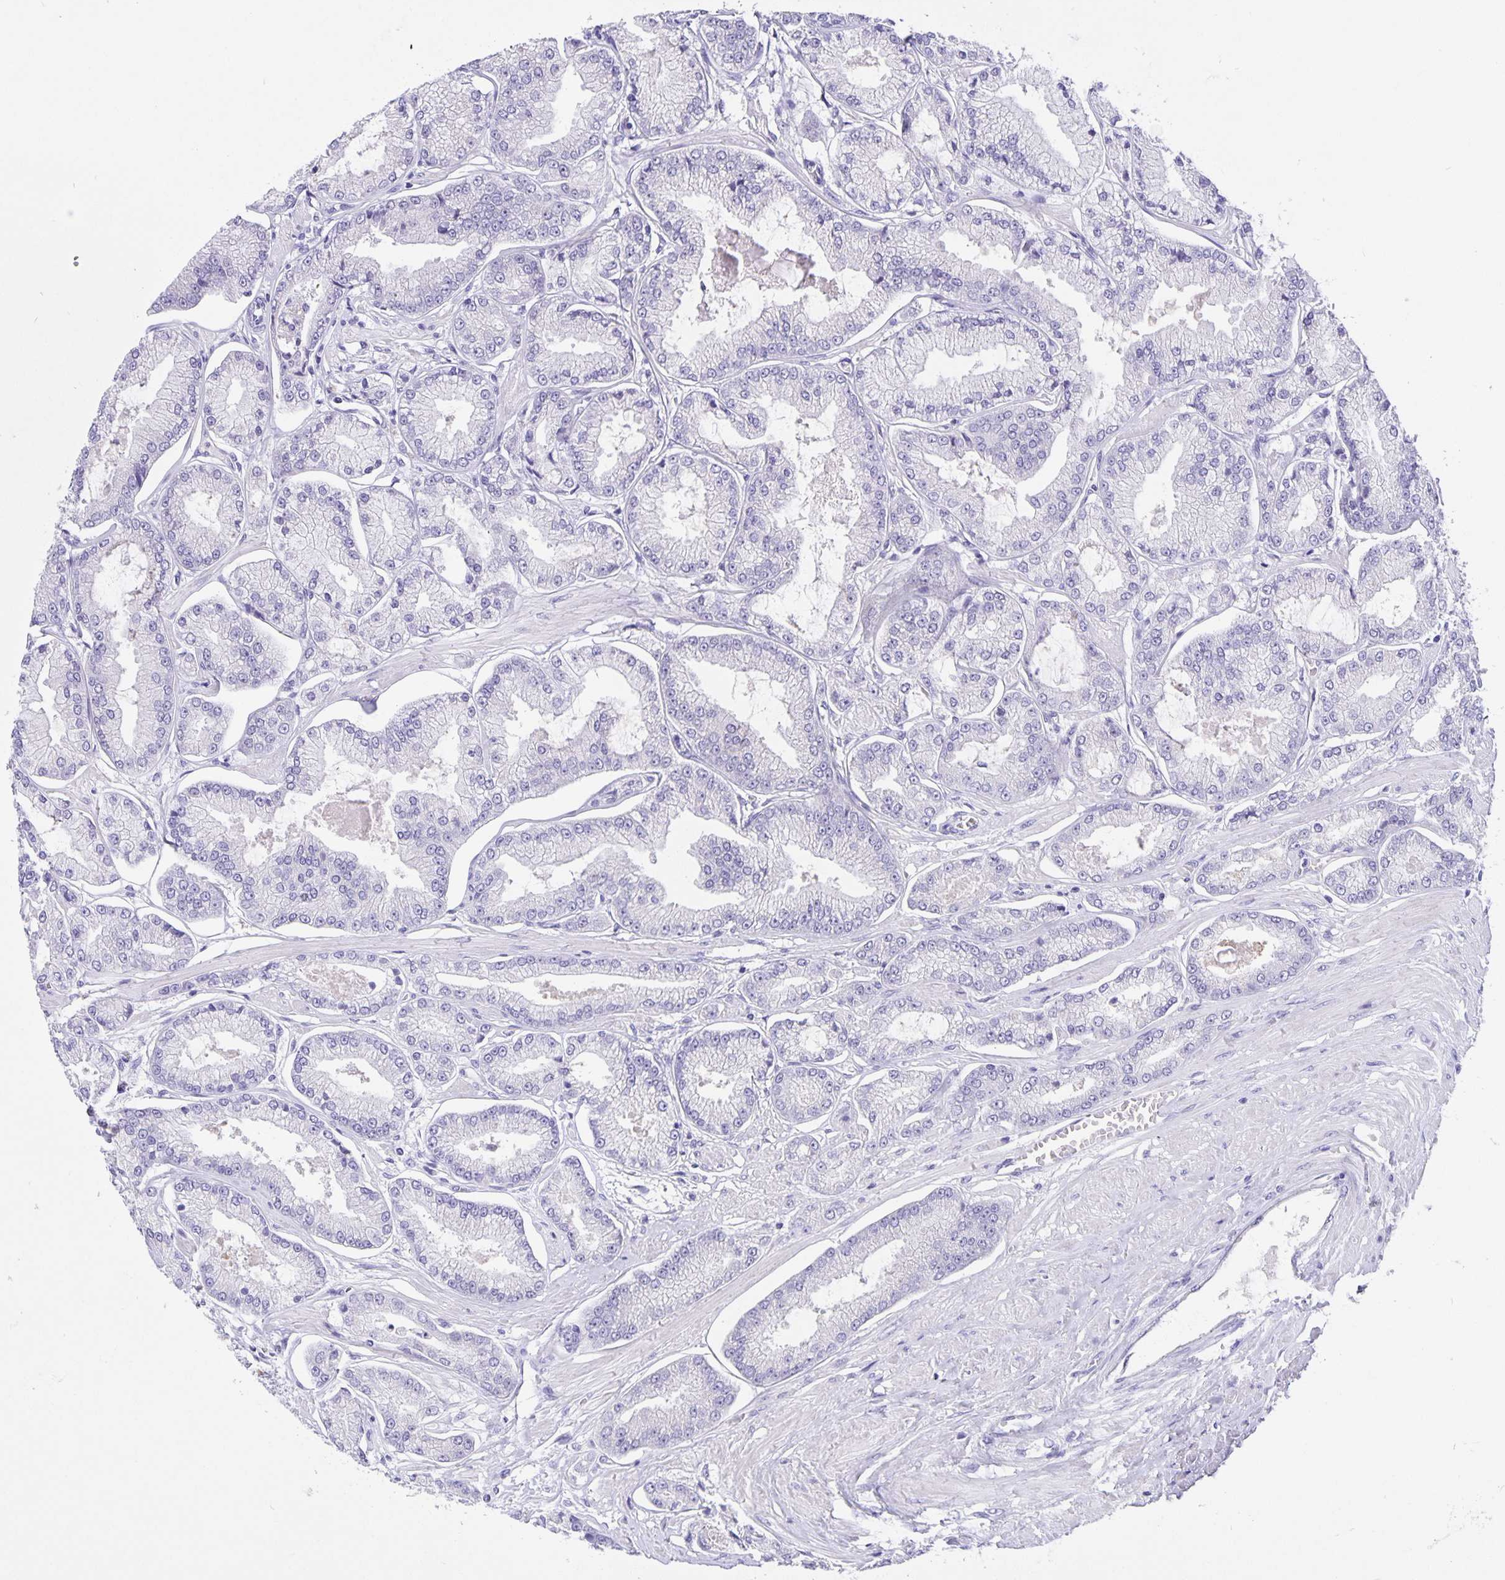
{"staining": {"intensity": "negative", "quantity": "none", "location": "none"}, "tissue": "prostate cancer", "cell_type": "Tumor cells", "image_type": "cancer", "snomed": [{"axis": "morphology", "description": "Adenocarcinoma, Low grade"}, {"axis": "topography", "description": "Prostate"}], "caption": "There is no significant staining in tumor cells of prostate cancer.", "gene": "ERMN", "patient": {"sex": "male", "age": 55}}